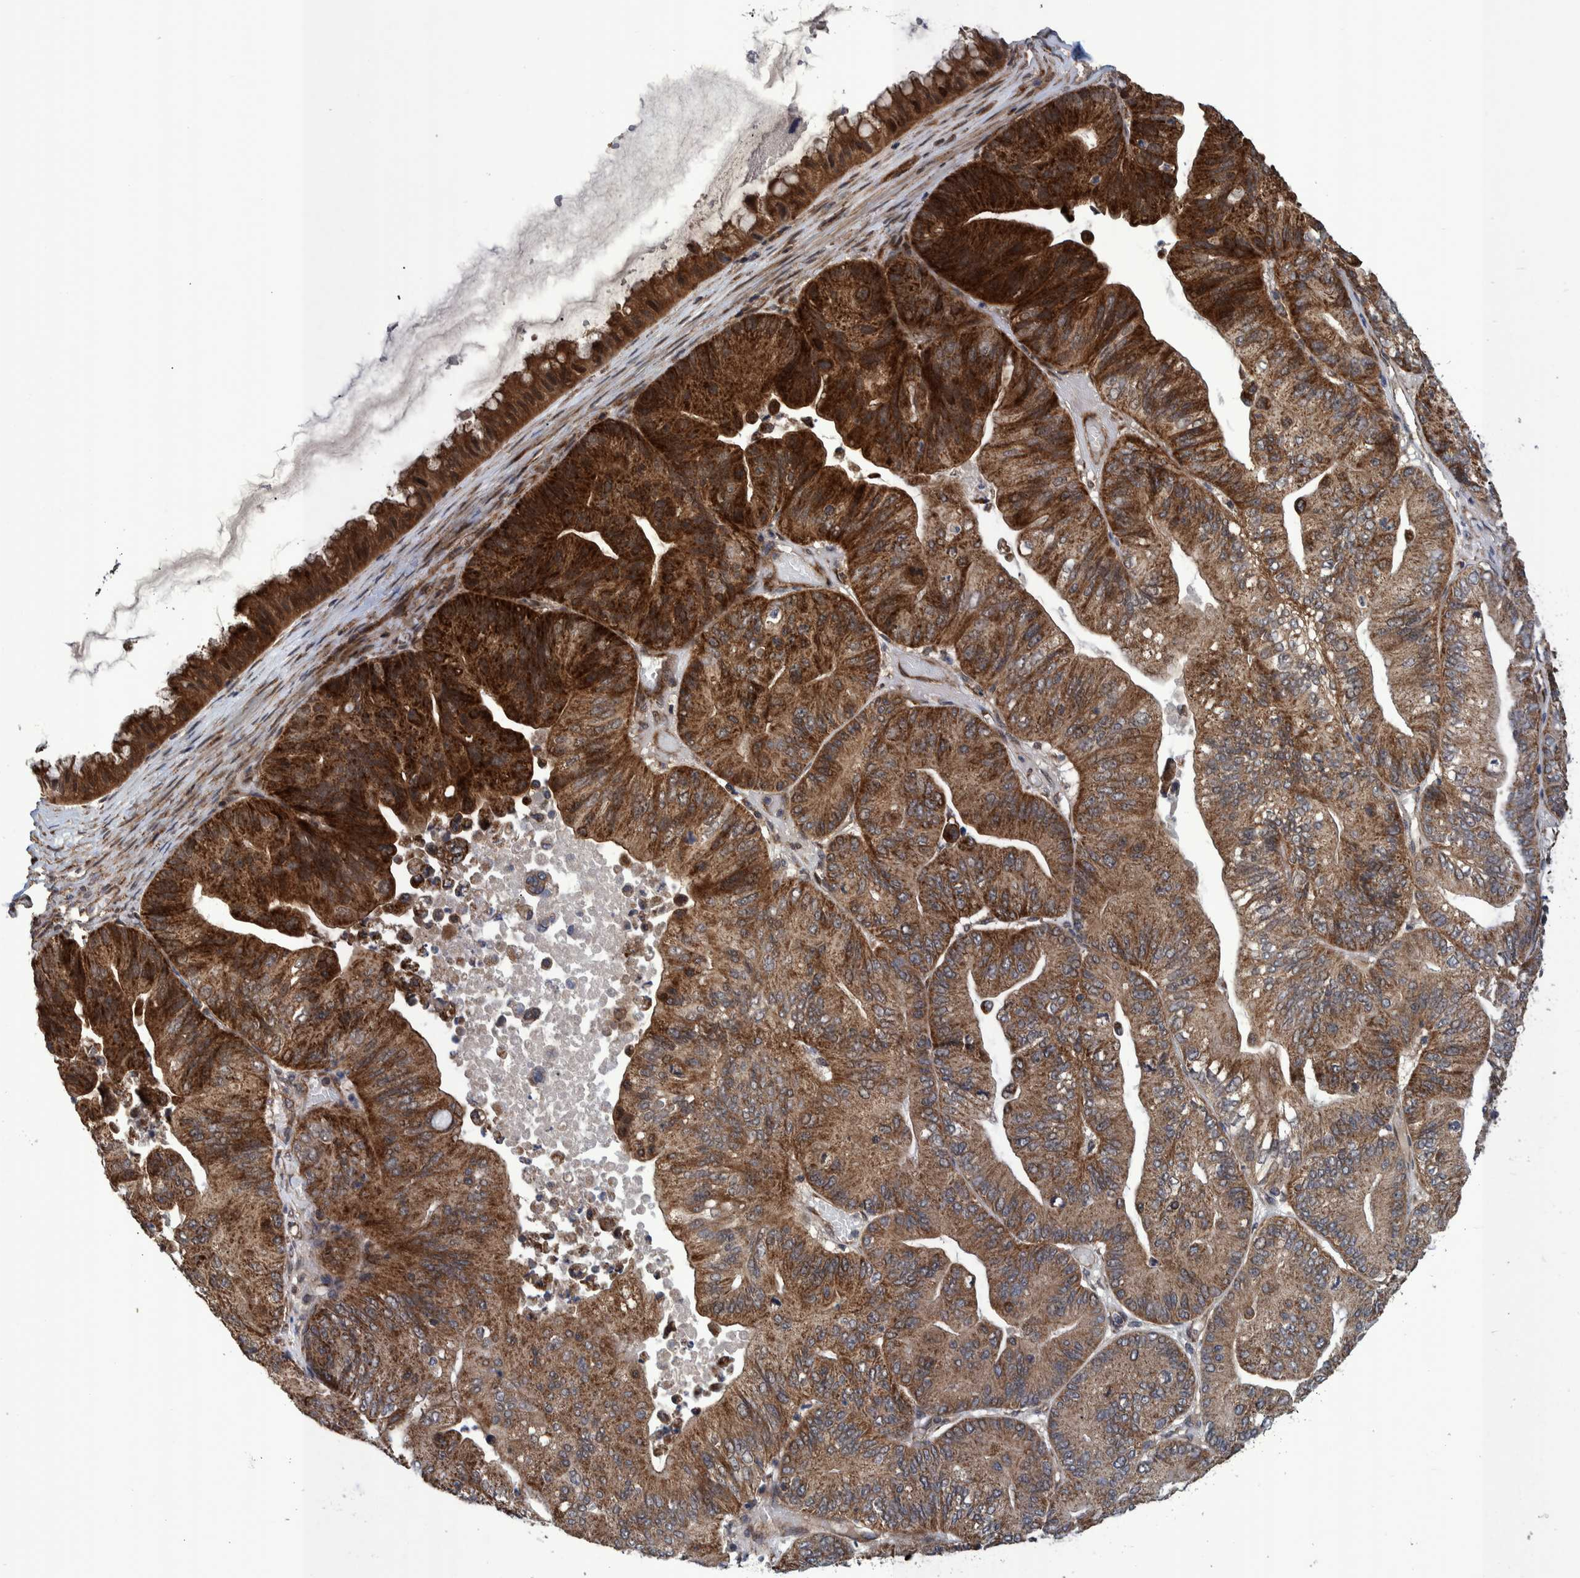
{"staining": {"intensity": "strong", "quantity": ">75%", "location": "cytoplasmic/membranous"}, "tissue": "ovarian cancer", "cell_type": "Tumor cells", "image_type": "cancer", "snomed": [{"axis": "morphology", "description": "Cystadenocarcinoma, mucinous, NOS"}, {"axis": "topography", "description": "Ovary"}], "caption": "The image shows immunohistochemical staining of ovarian cancer (mucinous cystadenocarcinoma). There is strong cytoplasmic/membranous positivity is present in about >75% of tumor cells.", "gene": "MRPS7", "patient": {"sex": "female", "age": 61}}